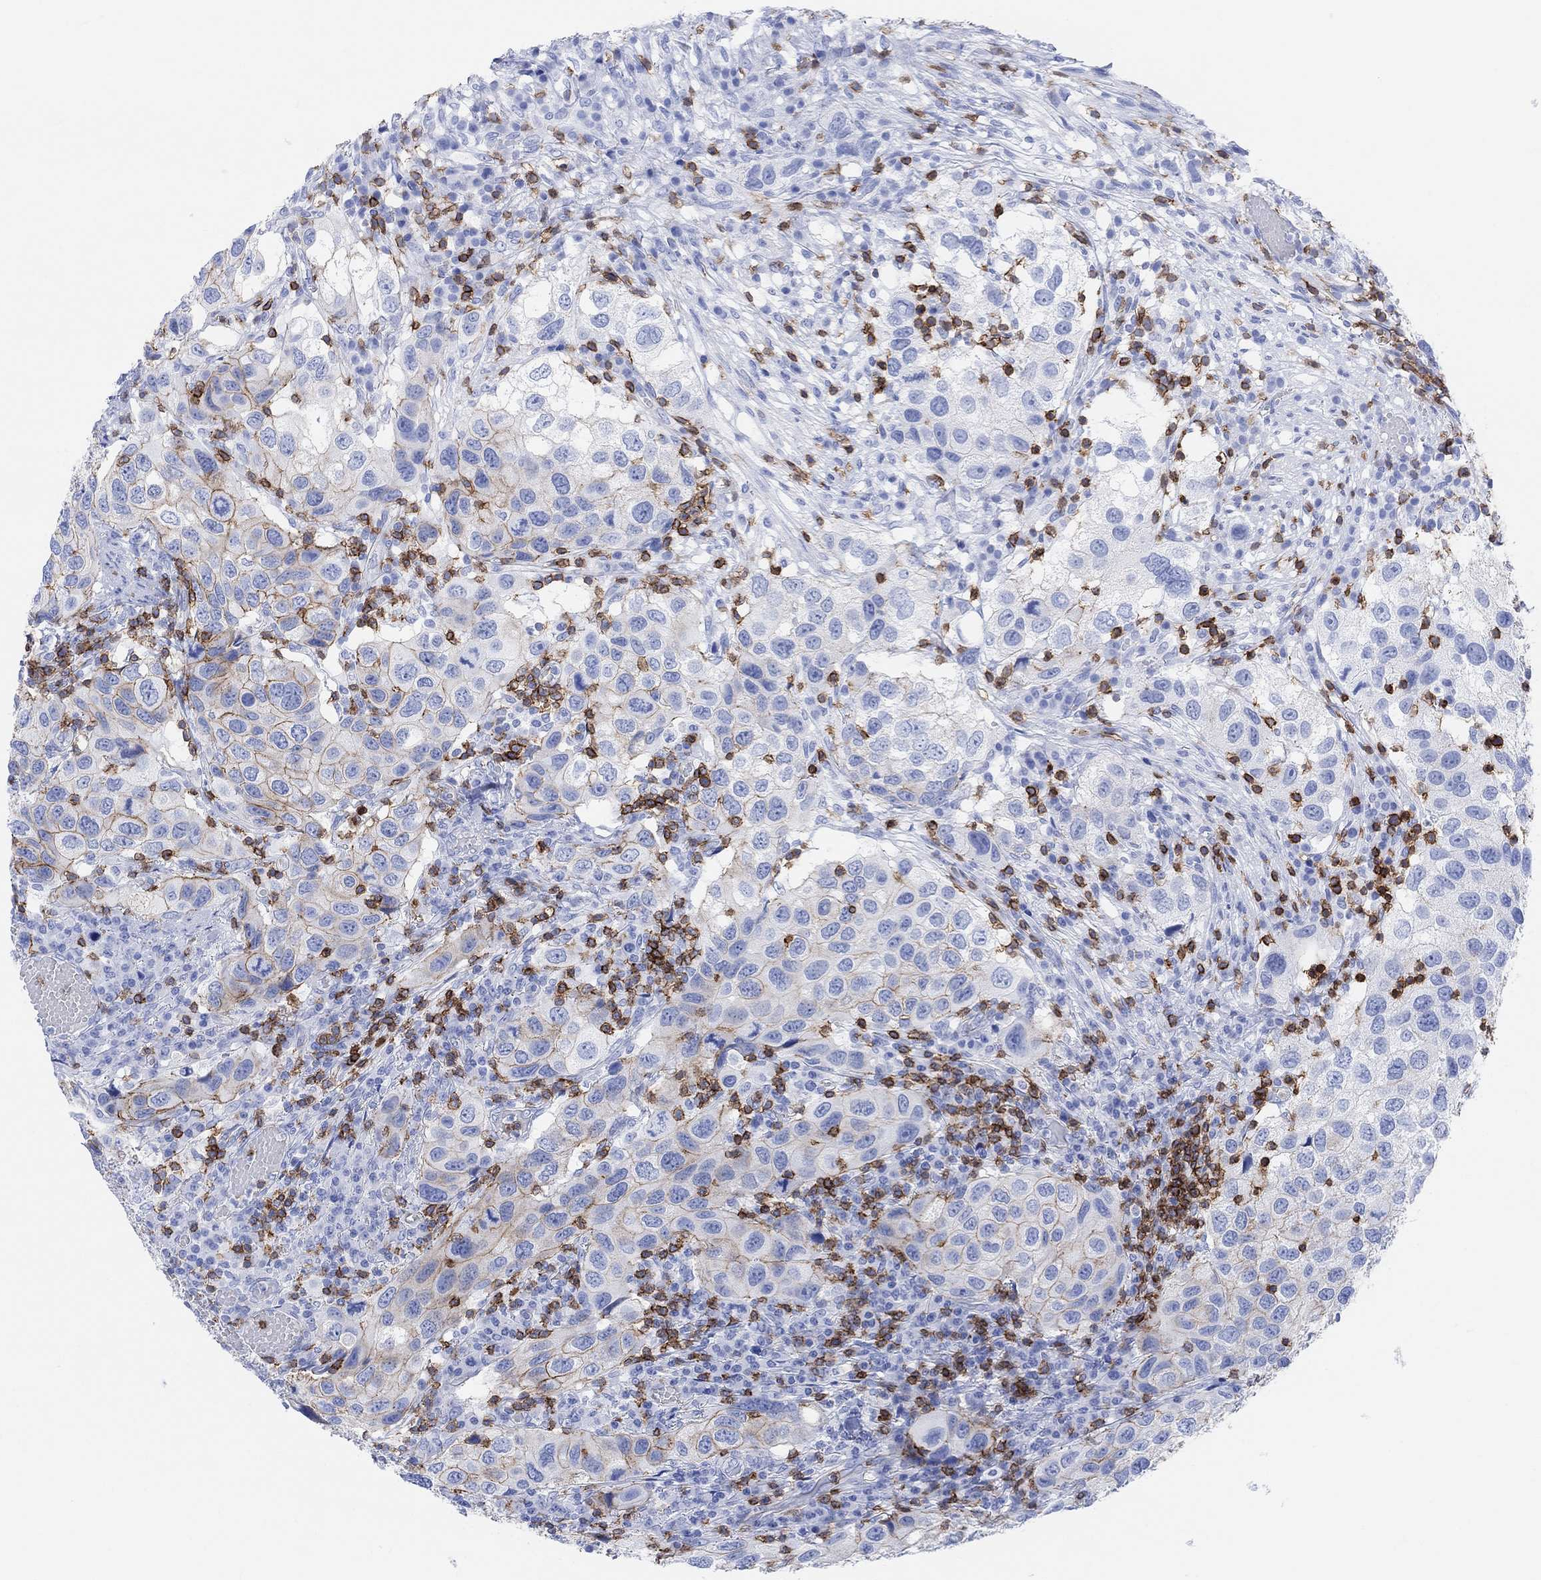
{"staining": {"intensity": "moderate", "quantity": "25%-75%", "location": "cytoplasmic/membranous"}, "tissue": "urothelial cancer", "cell_type": "Tumor cells", "image_type": "cancer", "snomed": [{"axis": "morphology", "description": "Urothelial carcinoma, High grade"}, {"axis": "topography", "description": "Urinary bladder"}], "caption": "High-grade urothelial carcinoma stained for a protein (brown) demonstrates moderate cytoplasmic/membranous positive expression in approximately 25%-75% of tumor cells.", "gene": "GPR65", "patient": {"sex": "male", "age": 79}}